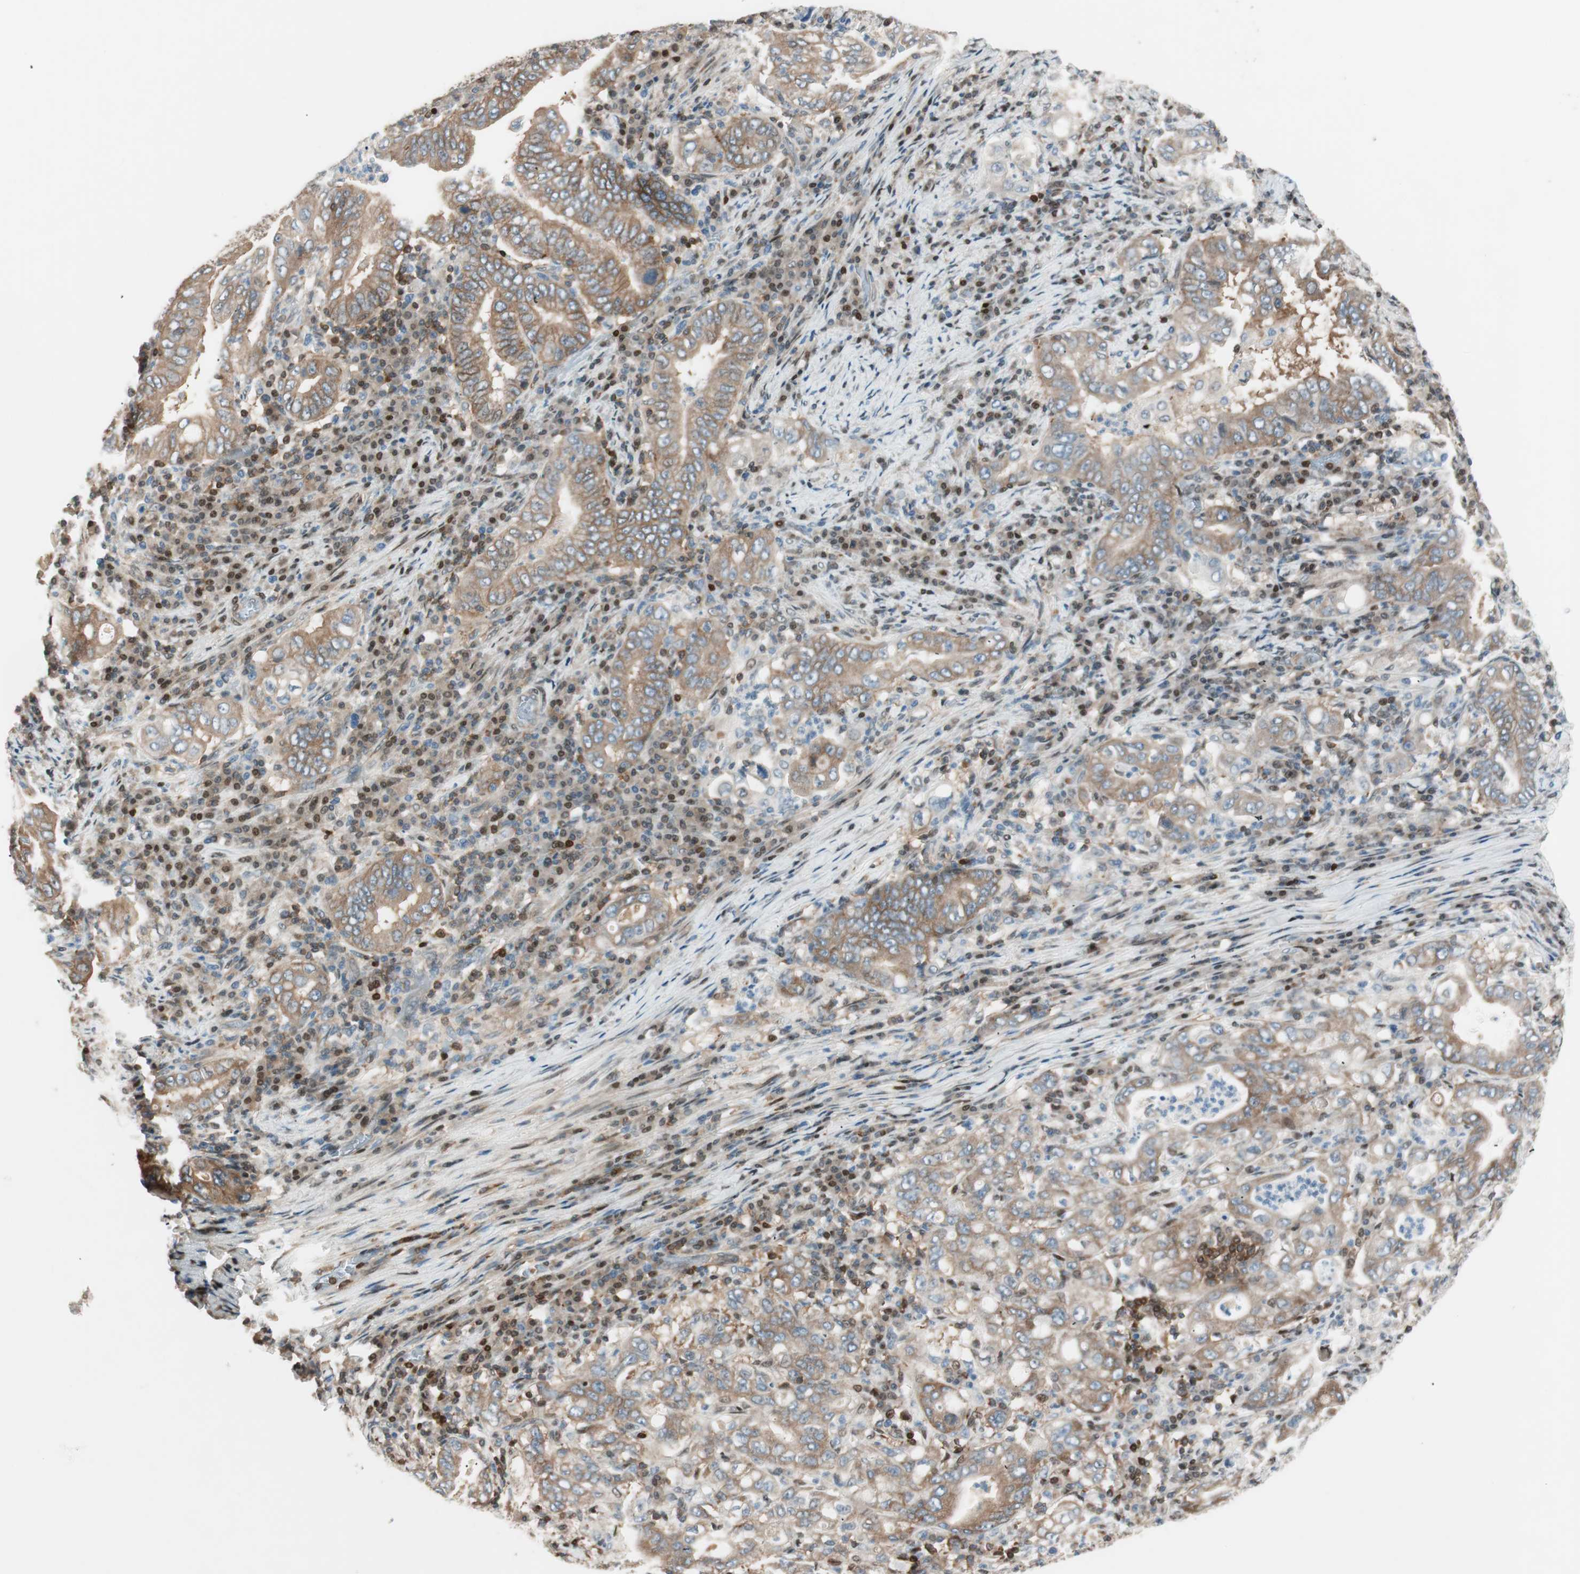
{"staining": {"intensity": "moderate", "quantity": ">75%", "location": "cytoplasmic/membranous"}, "tissue": "stomach cancer", "cell_type": "Tumor cells", "image_type": "cancer", "snomed": [{"axis": "morphology", "description": "Normal tissue, NOS"}, {"axis": "morphology", "description": "Adenocarcinoma, NOS"}, {"axis": "topography", "description": "Esophagus"}, {"axis": "topography", "description": "Stomach, upper"}, {"axis": "topography", "description": "Peripheral nerve tissue"}], "caption": "Immunohistochemical staining of human stomach cancer demonstrates medium levels of moderate cytoplasmic/membranous positivity in approximately >75% of tumor cells.", "gene": "BIN1", "patient": {"sex": "male", "age": 62}}